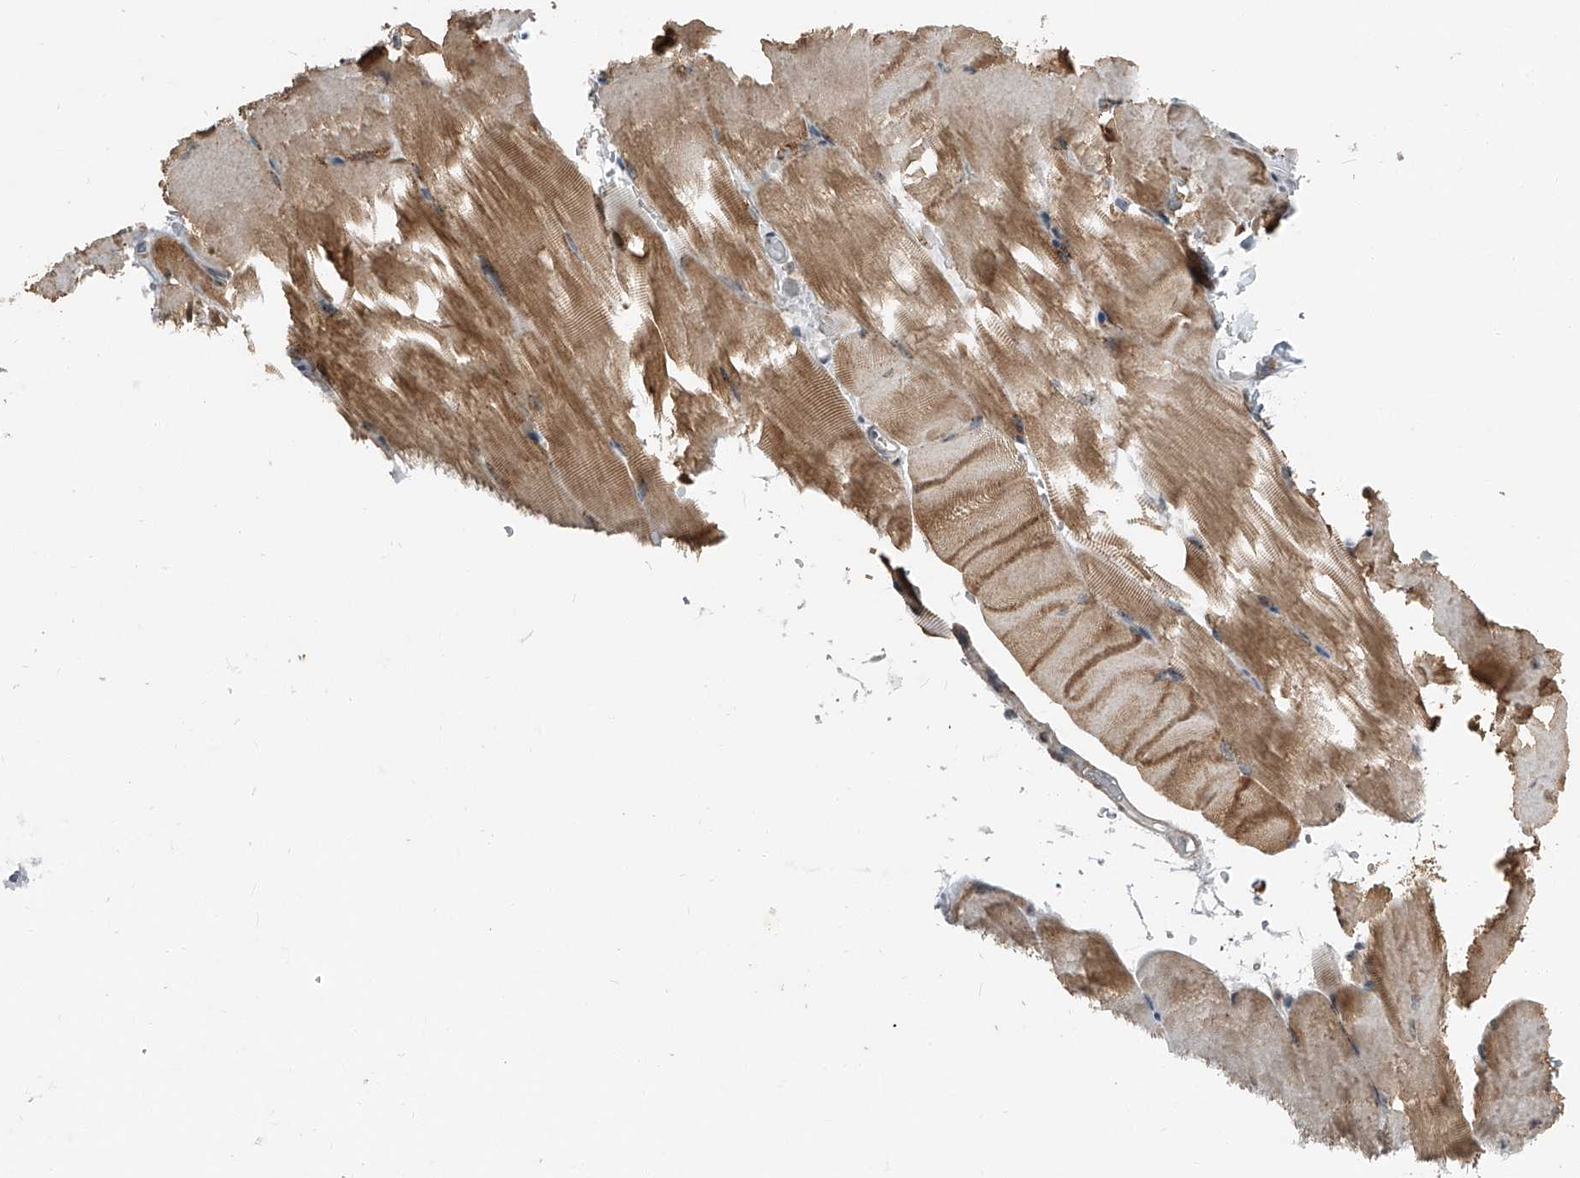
{"staining": {"intensity": "moderate", "quantity": "25%-75%", "location": "cytoplasmic/membranous"}, "tissue": "skeletal muscle", "cell_type": "Myocytes", "image_type": "normal", "snomed": [{"axis": "morphology", "description": "Normal tissue, NOS"}, {"axis": "topography", "description": "Skeletal muscle"}, {"axis": "topography", "description": "Parathyroid gland"}], "caption": "Myocytes display medium levels of moderate cytoplasmic/membranous positivity in about 25%-75% of cells in normal skeletal muscle.", "gene": "CHRNA7", "patient": {"sex": "female", "age": 37}}